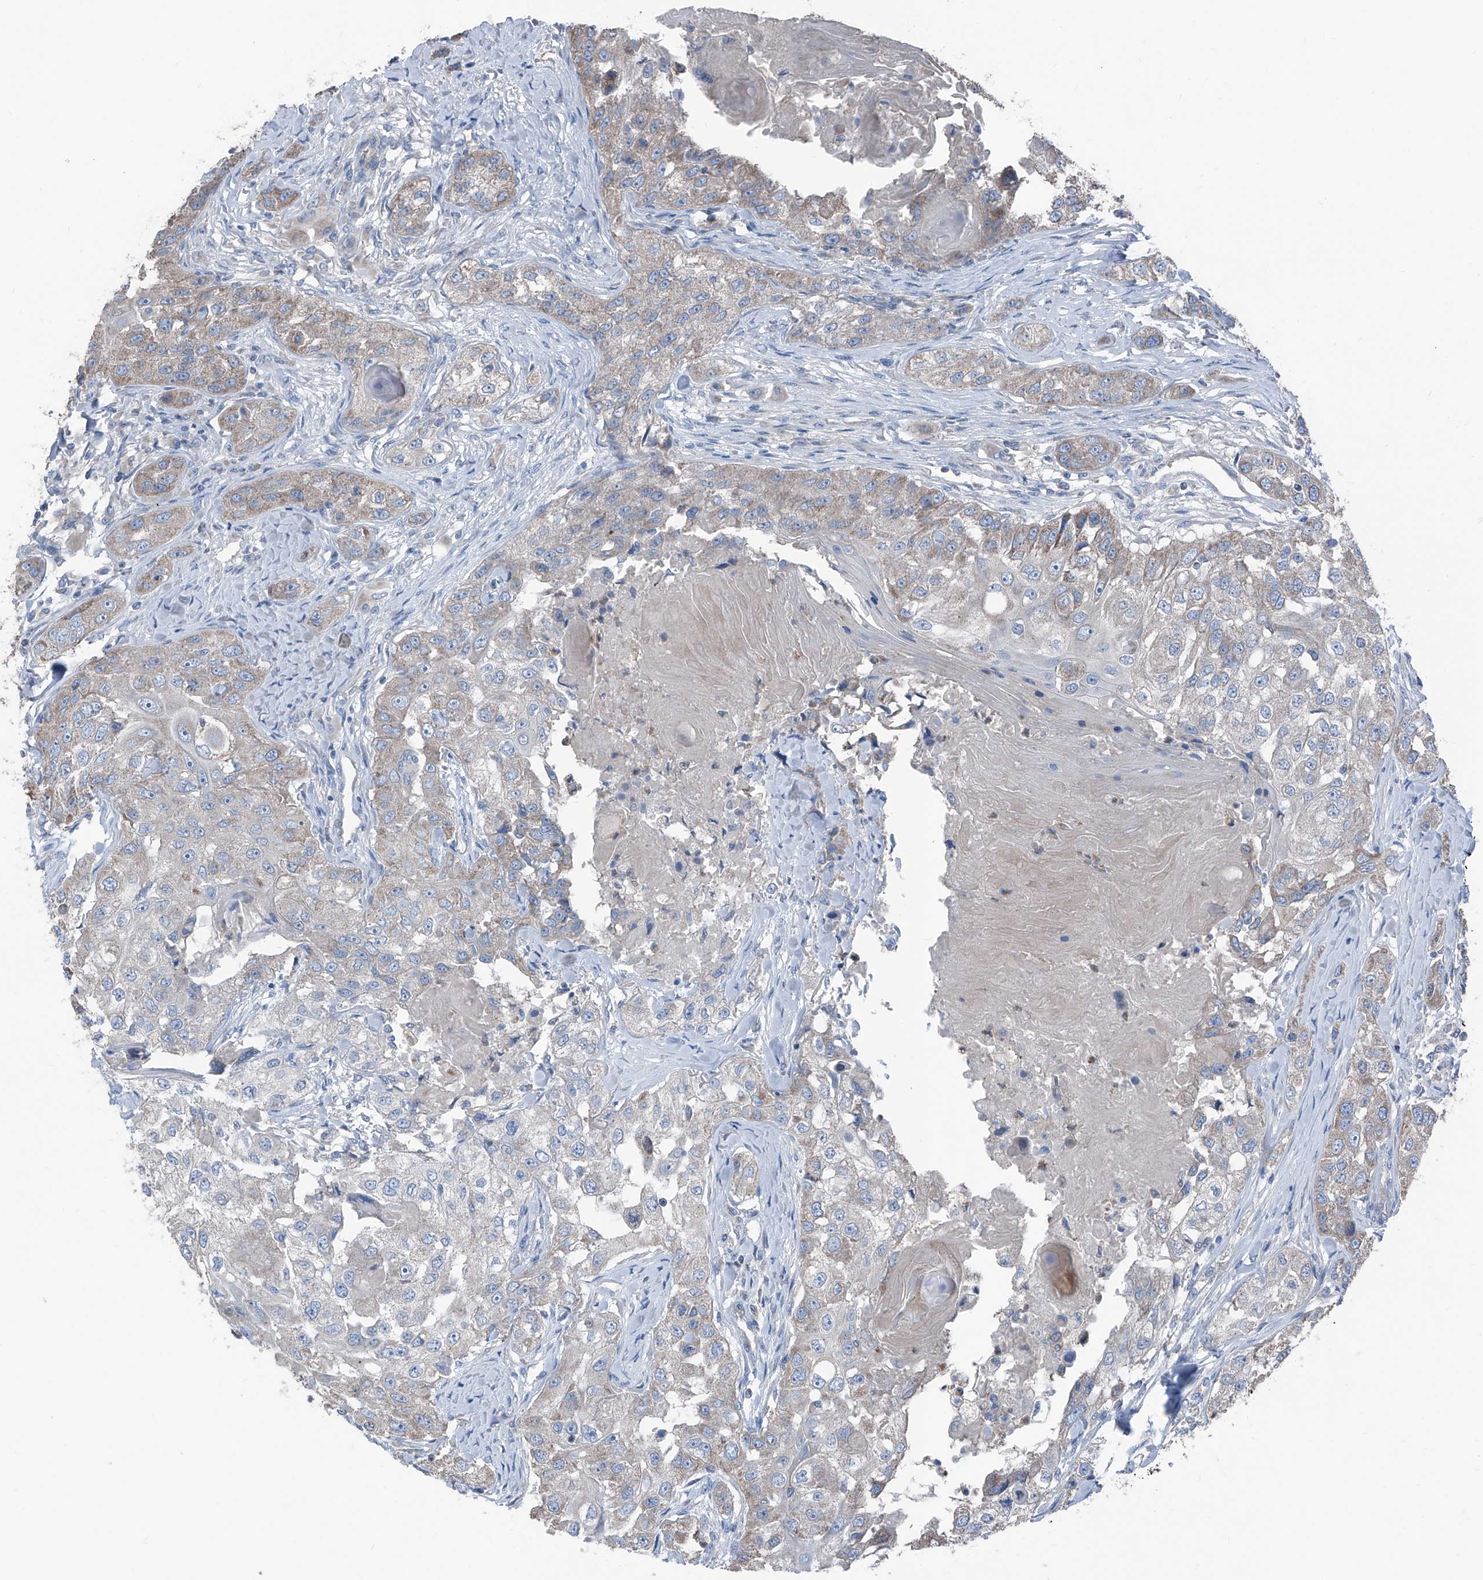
{"staining": {"intensity": "negative", "quantity": "none", "location": "none"}, "tissue": "head and neck cancer", "cell_type": "Tumor cells", "image_type": "cancer", "snomed": [{"axis": "morphology", "description": "Normal tissue, NOS"}, {"axis": "morphology", "description": "Squamous cell carcinoma, NOS"}, {"axis": "topography", "description": "Skeletal muscle"}, {"axis": "topography", "description": "Head-Neck"}], "caption": "IHC of head and neck cancer (squamous cell carcinoma) shows no staining in tumor cells.", "gene": "GPAT3", "patient": {"sex": "male", "age": 51}}